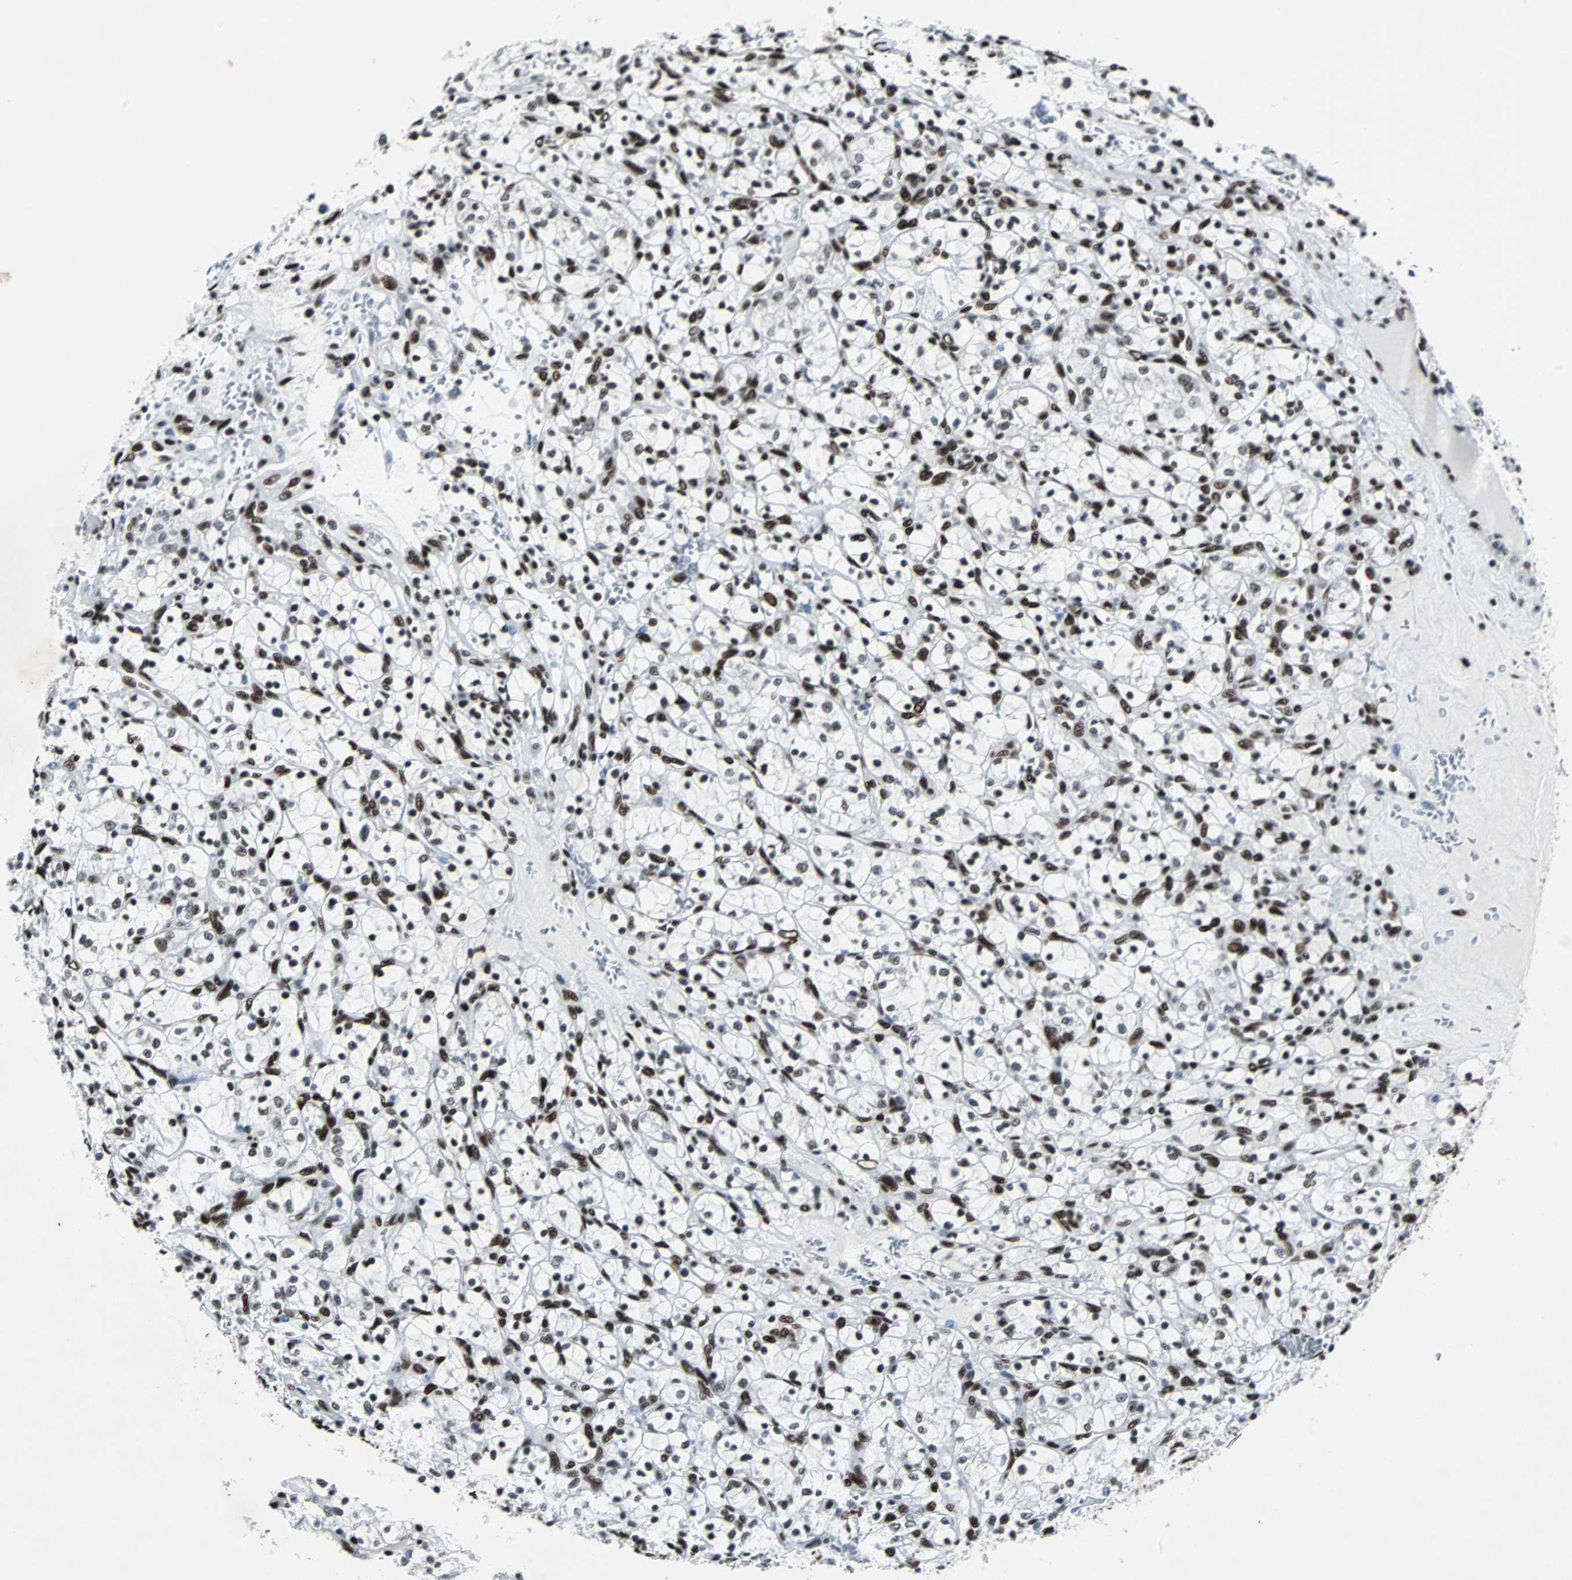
{"staining": {"intensity": "strong", "quantity": ">75%", "location": "nuclear"}, "tissue": "renal cancer", "cell_type": "Tumor cells", "image_type": "cancer", "snomed": [{"axis": "morphology", "description": "Adenocarcinoma, NOS"}, {"axis": "topography", "description": "Kidney"}], "caption": "A micrograph of human renal cancer stained for a protein demonstrates strong nuclear brown staining in tumor cells.", "gene": "MEF2D", "patient": {"sex": "female", "age": 69}}